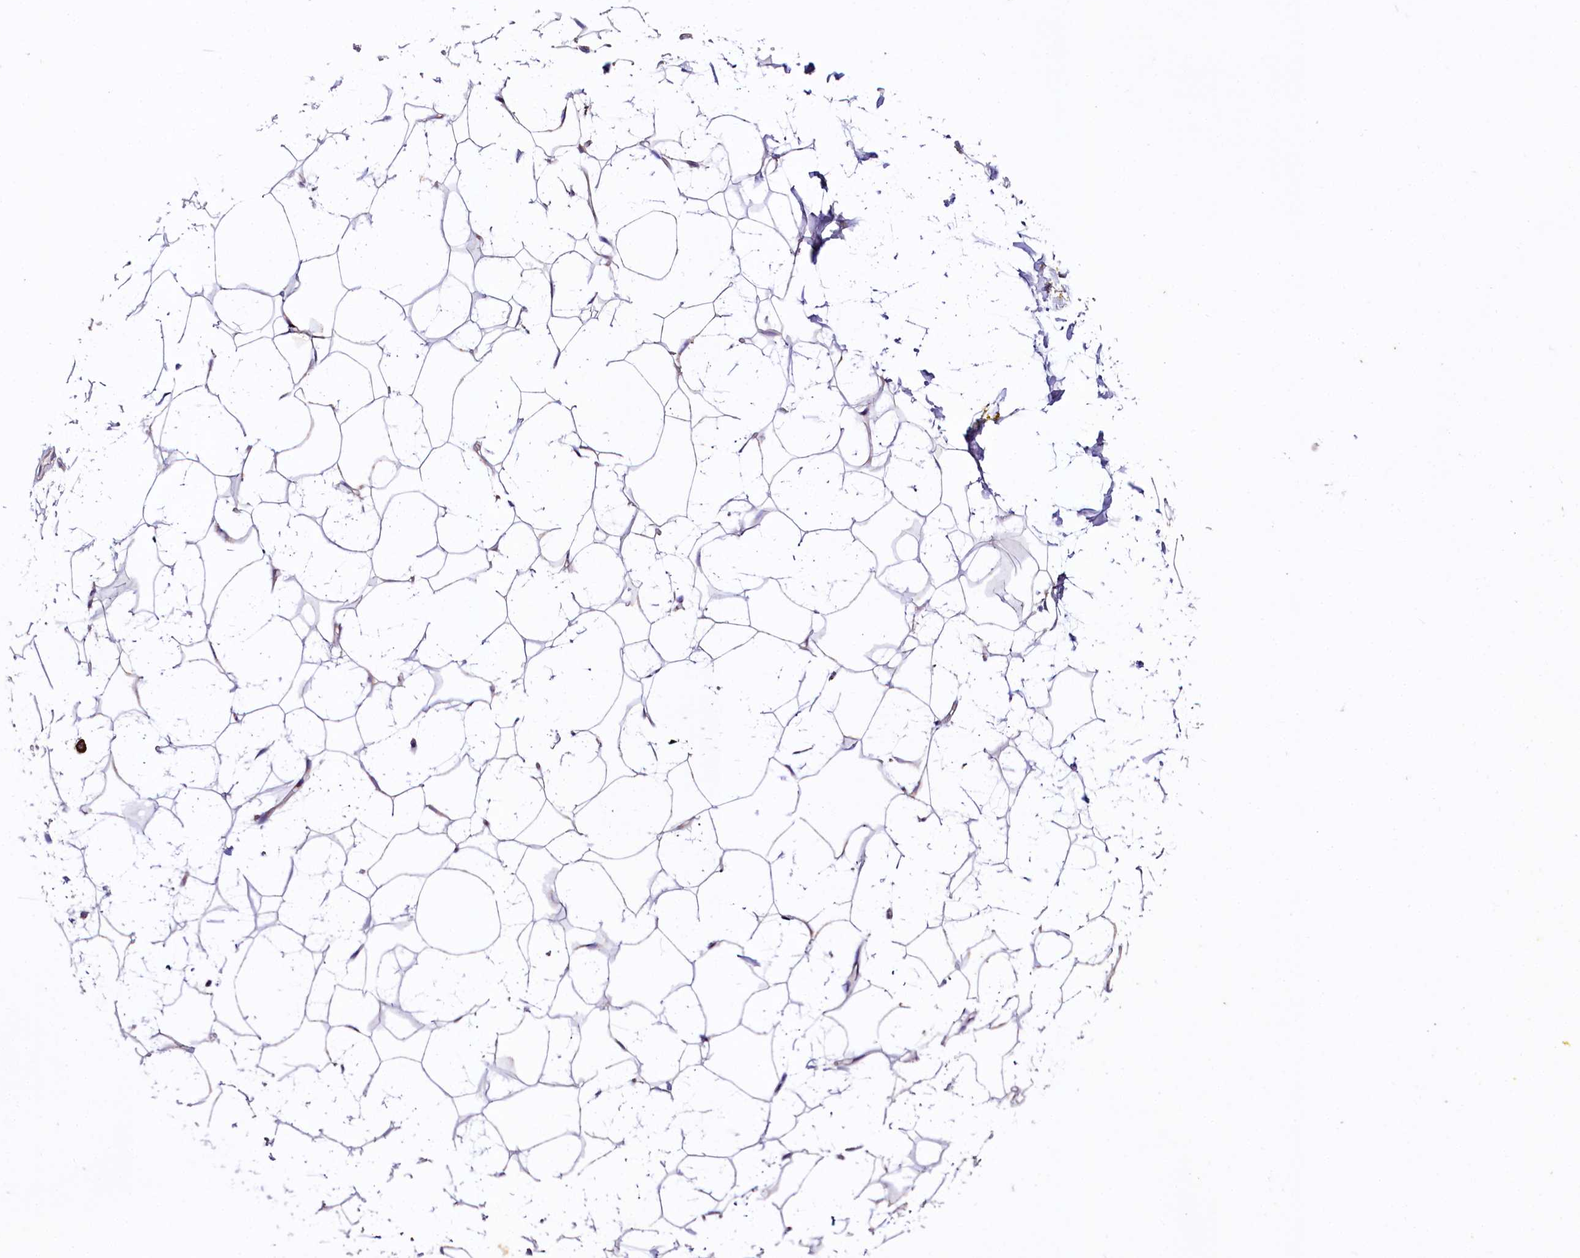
{"staining": {"intensity": "weak", "quantity": "25%-75%", "location": "cytoplasmic/membranous"}, "tissue": "adipose tissue", "cell_type": "Adipocytes", "image_type": "normal", "snomed": [{"axis": "morphology", "description": "Normal tissue, NOS"}, {"axis": "topography", "description": "Breast"}], "caption": "Immunohistochemistry (IHC) of unremarkable adipose tissue demonstrates low levels of weak cytoplasmic/membranous staining in approximately 25%-75% of adipocytes.", "gene": "ZNF45", "patient": {"sex": "female", "age": 26}}